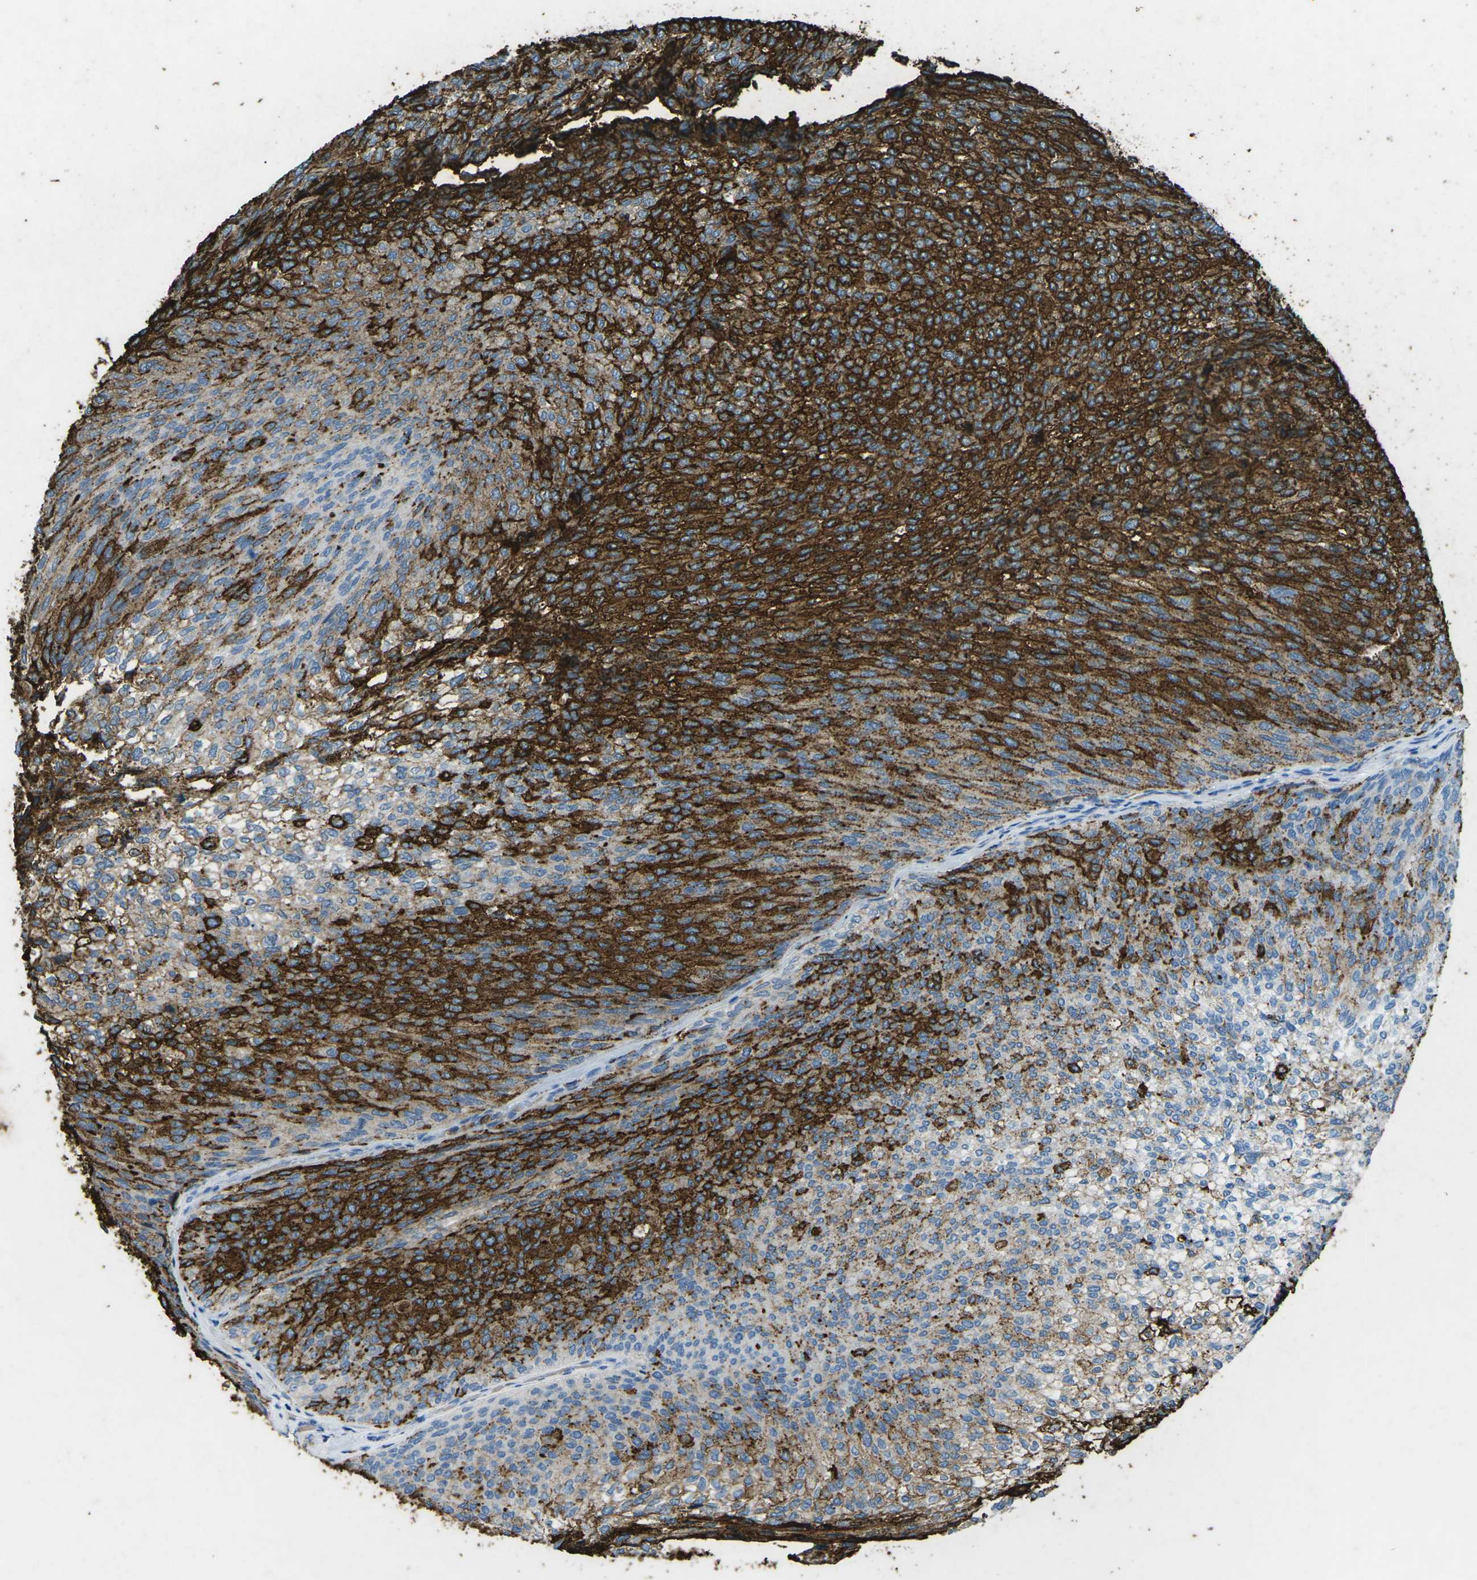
{"staining": {"intensity": "strong", "quantity": ">75%", "location": "cytoplasmic/membranous"}, "tissue": "urothelial cancer", "cell_type": "Tumor cells", "image_type": "cancer", "snomed": [{"axis": "morphology", "description": "Urothelial carcinoma, Low grade"}, {"axis": "topography", "description": "Urinary bladder"}], "caption": "About >75% of tumor cells in urothelial cancer display strong cytoplasmic/membranous protein expression as visualized by brown immunohistochemical staining.", "gene": "CTAGE1", "patient": {"sex": "female", "age": 79}}